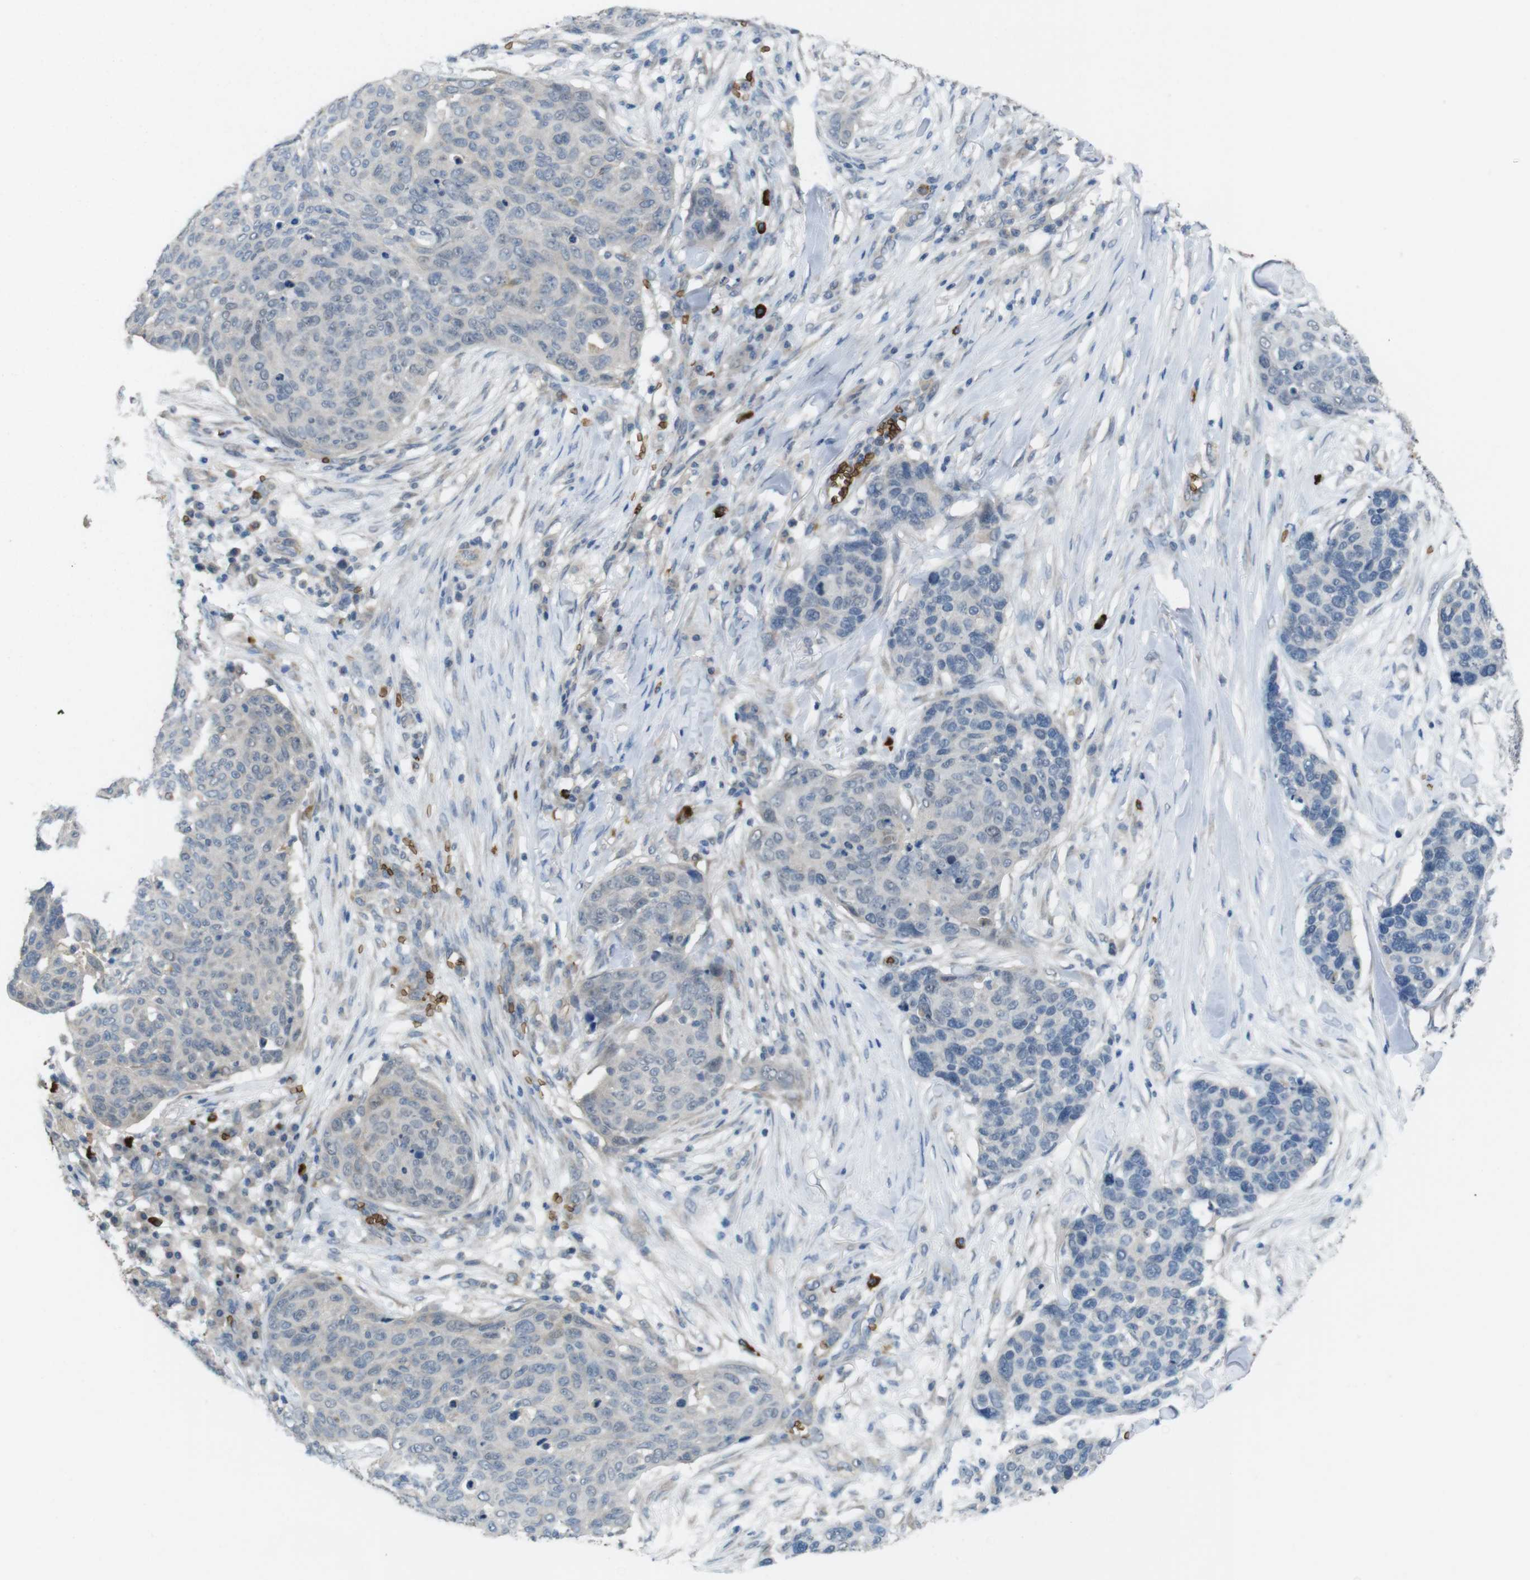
{"staining": {"intensity": "negative", "quantity": "none", "location": "none"}, "tissue": "skin cancer", "cell_type": "Tumor cells", "image_type": "cancer", "snomed": [{"axis": "morphology", "description": "Squamous cell carcinoma in situ, NOS"}, {"axis": "morphology", "description": "Squamous cell carcinoma, NOS"}, {"axis": "topography", "description": "Skin"}], "caption": "A high-resolution micrograph shows immunohistochemistry (IHC) staining of squamous cell carcinoma in situ (skin), which displays no significant staining in tumor cells.", "gene": "GYPA", "patient": {"sex": "male", "age": 93}}